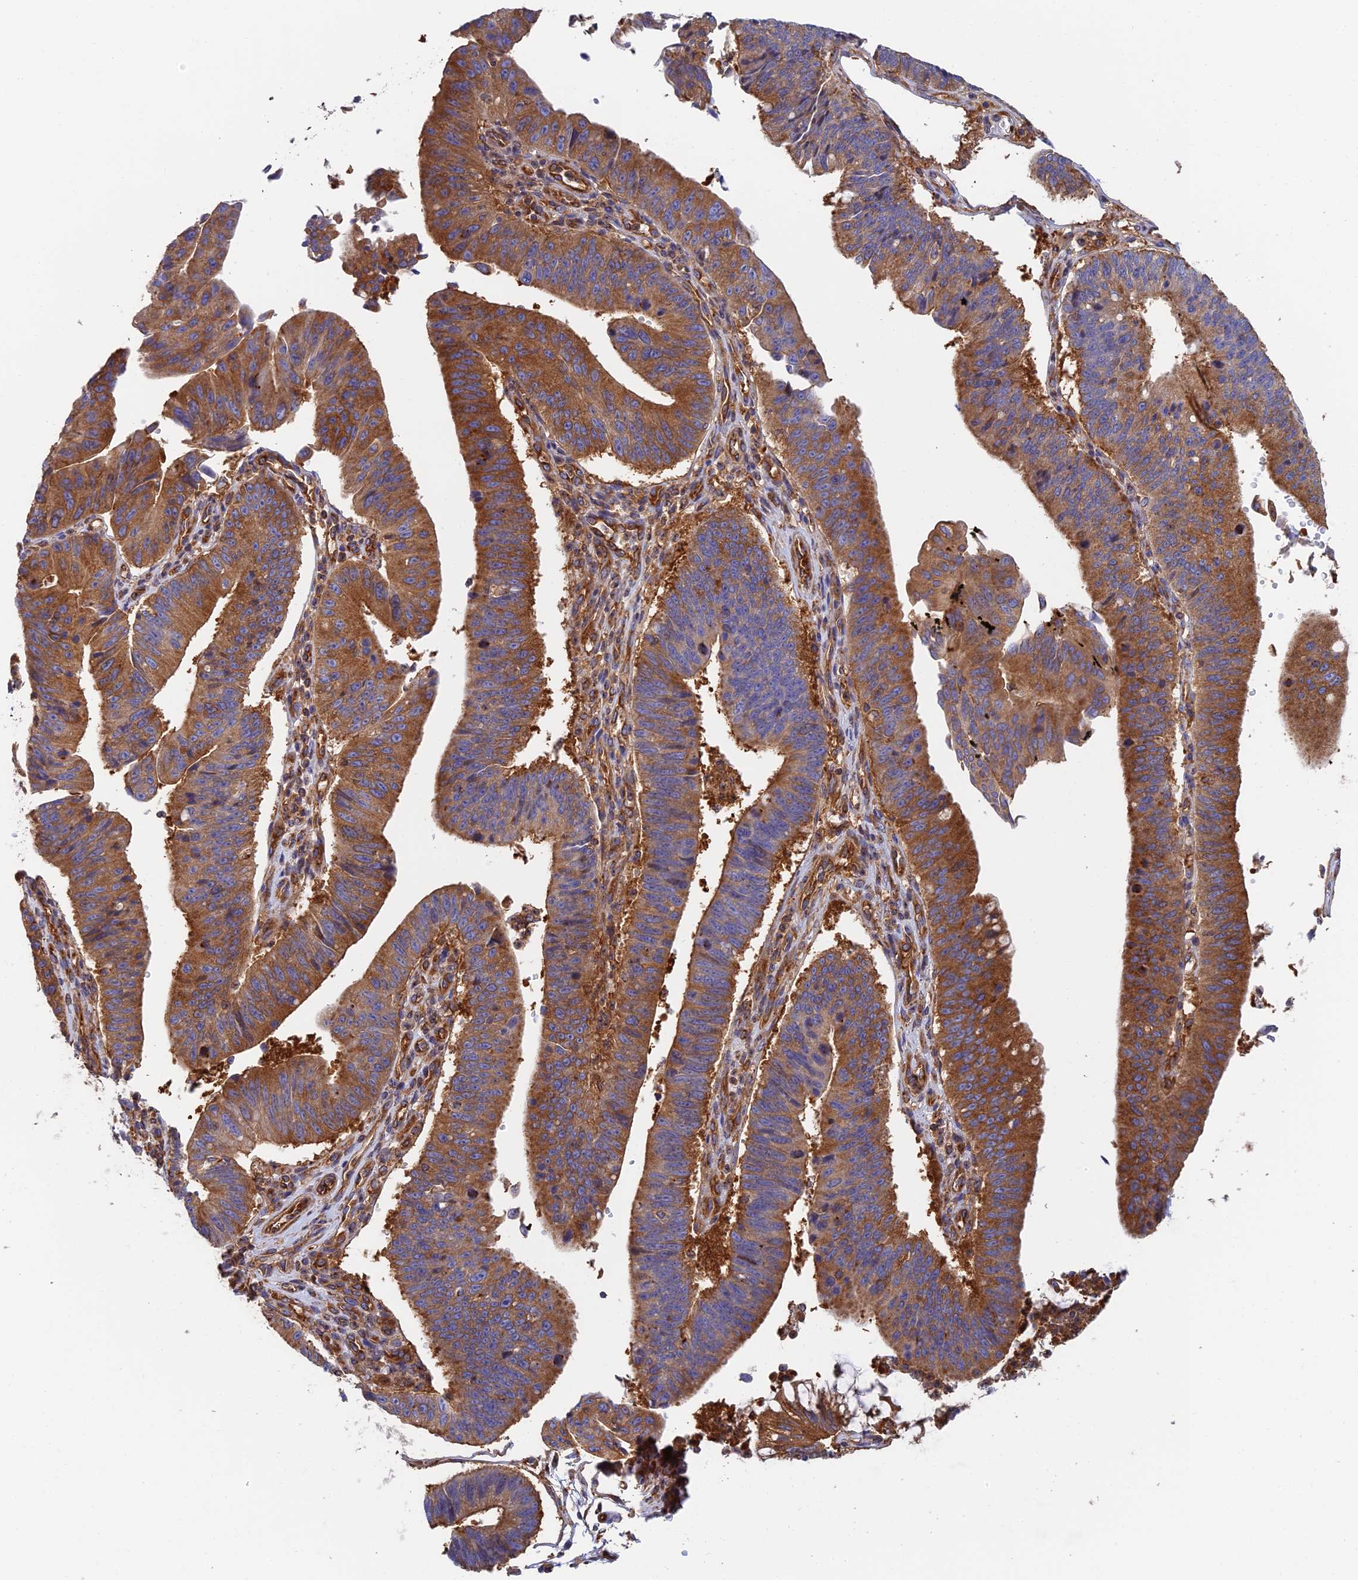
{"staining": {"intensity": "strong", "quantity": ">75%", "location": "cytoplasmic/membranous"}, "tissue": "stomach cancer", "cell_type": "Tumor cells", "image_type": "cancer", "snomed": [{"axis": "morphology", "description": "Adenocarcinoma, NOS"}, {"axis": "topography", "description": "Stomach"}], "caption": "Immunohistochemical staining of human stomach cancer reveals high levels of strong cytoplasmic/membranous protein staining in approximately >75% of tumor cells. (Brightfield microscopy of DAB IHC at high magnification).", "gene": "DCTN2", "patient": {"sex": "male", "age": 59}}